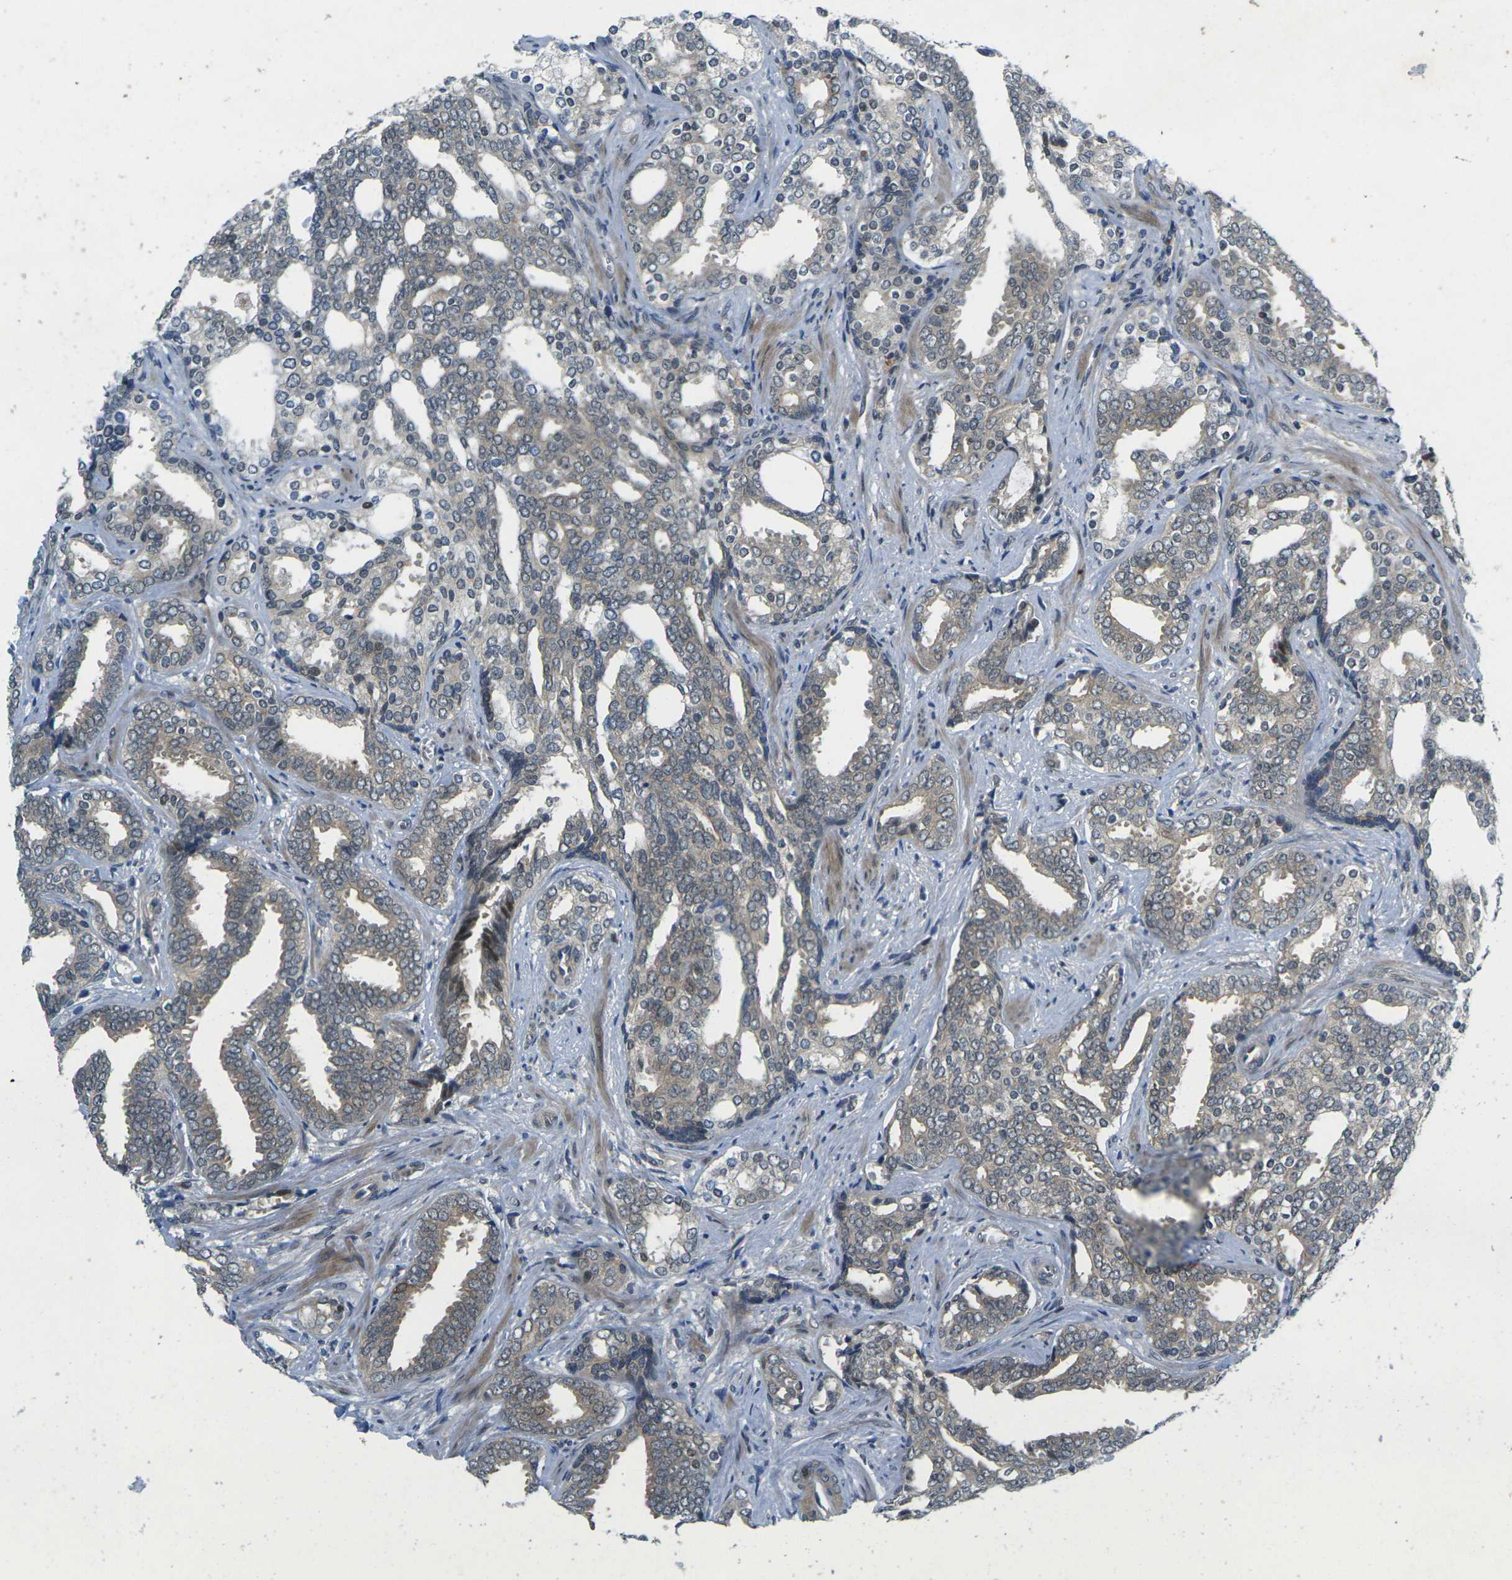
{"staining": {"intensity": "moderate", "quantity": "25%-75%", "location": "cytoplasmic/membranous"}, "tissue": "prostate cancer", "cell_type": "Tumor cells", "image_type": "cancer", "snomed": [{"axis": "morphology", "description": "Adenocarcinoma, High grade"}, {"axis": "topography", "description": "Prostate"}], "caption": "The micrograph reveals immunohistochemical staining of prostate cancer (high-grade adenocarcinoma). There is moderate cytoplasmic/membranous positivity is seen in approximately 25%-75% of tumor cells.", "gene": "KCTD10", "patient": {"sex": "male", "age": 67}}